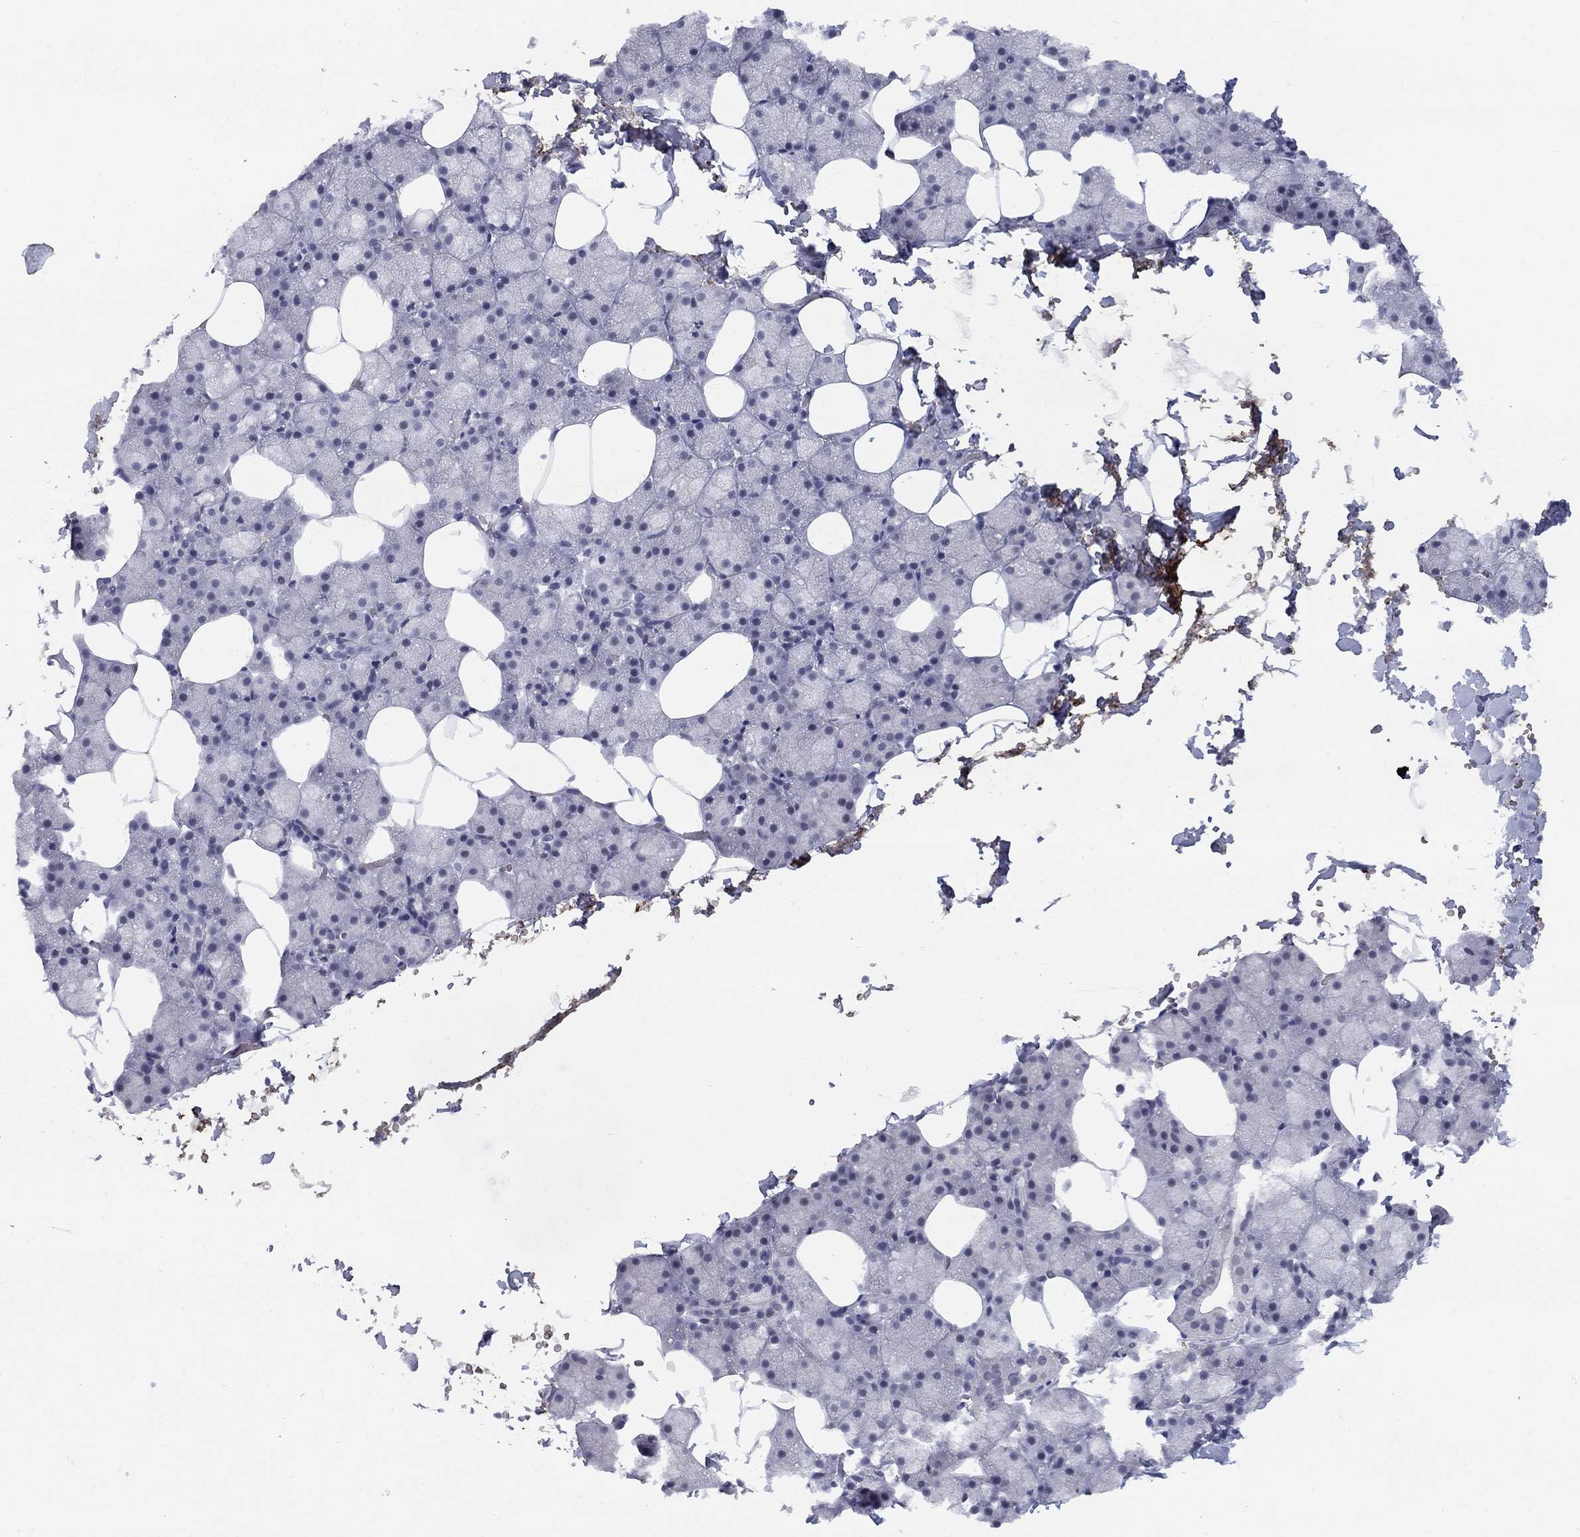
{"staining": {"intensity": "negative", "quantity": "none", "location": "none"}, "tissue": "salivary gland", "cell_type": "Glandular cells", "image_type": "normal", "snomed": [{"axis": "morphology", "description": "Normal tissue, NOS"}, {"axis": "topography", "description": "Salivary gland"}], "caption": "DAB (3,3'-diaminobenzidine) immunohistochemical staining of benign salivary gland displays no significant positivity in glandular cells.", "gene": "DMTN", "patient": {"sex": "male", "age": 38}}